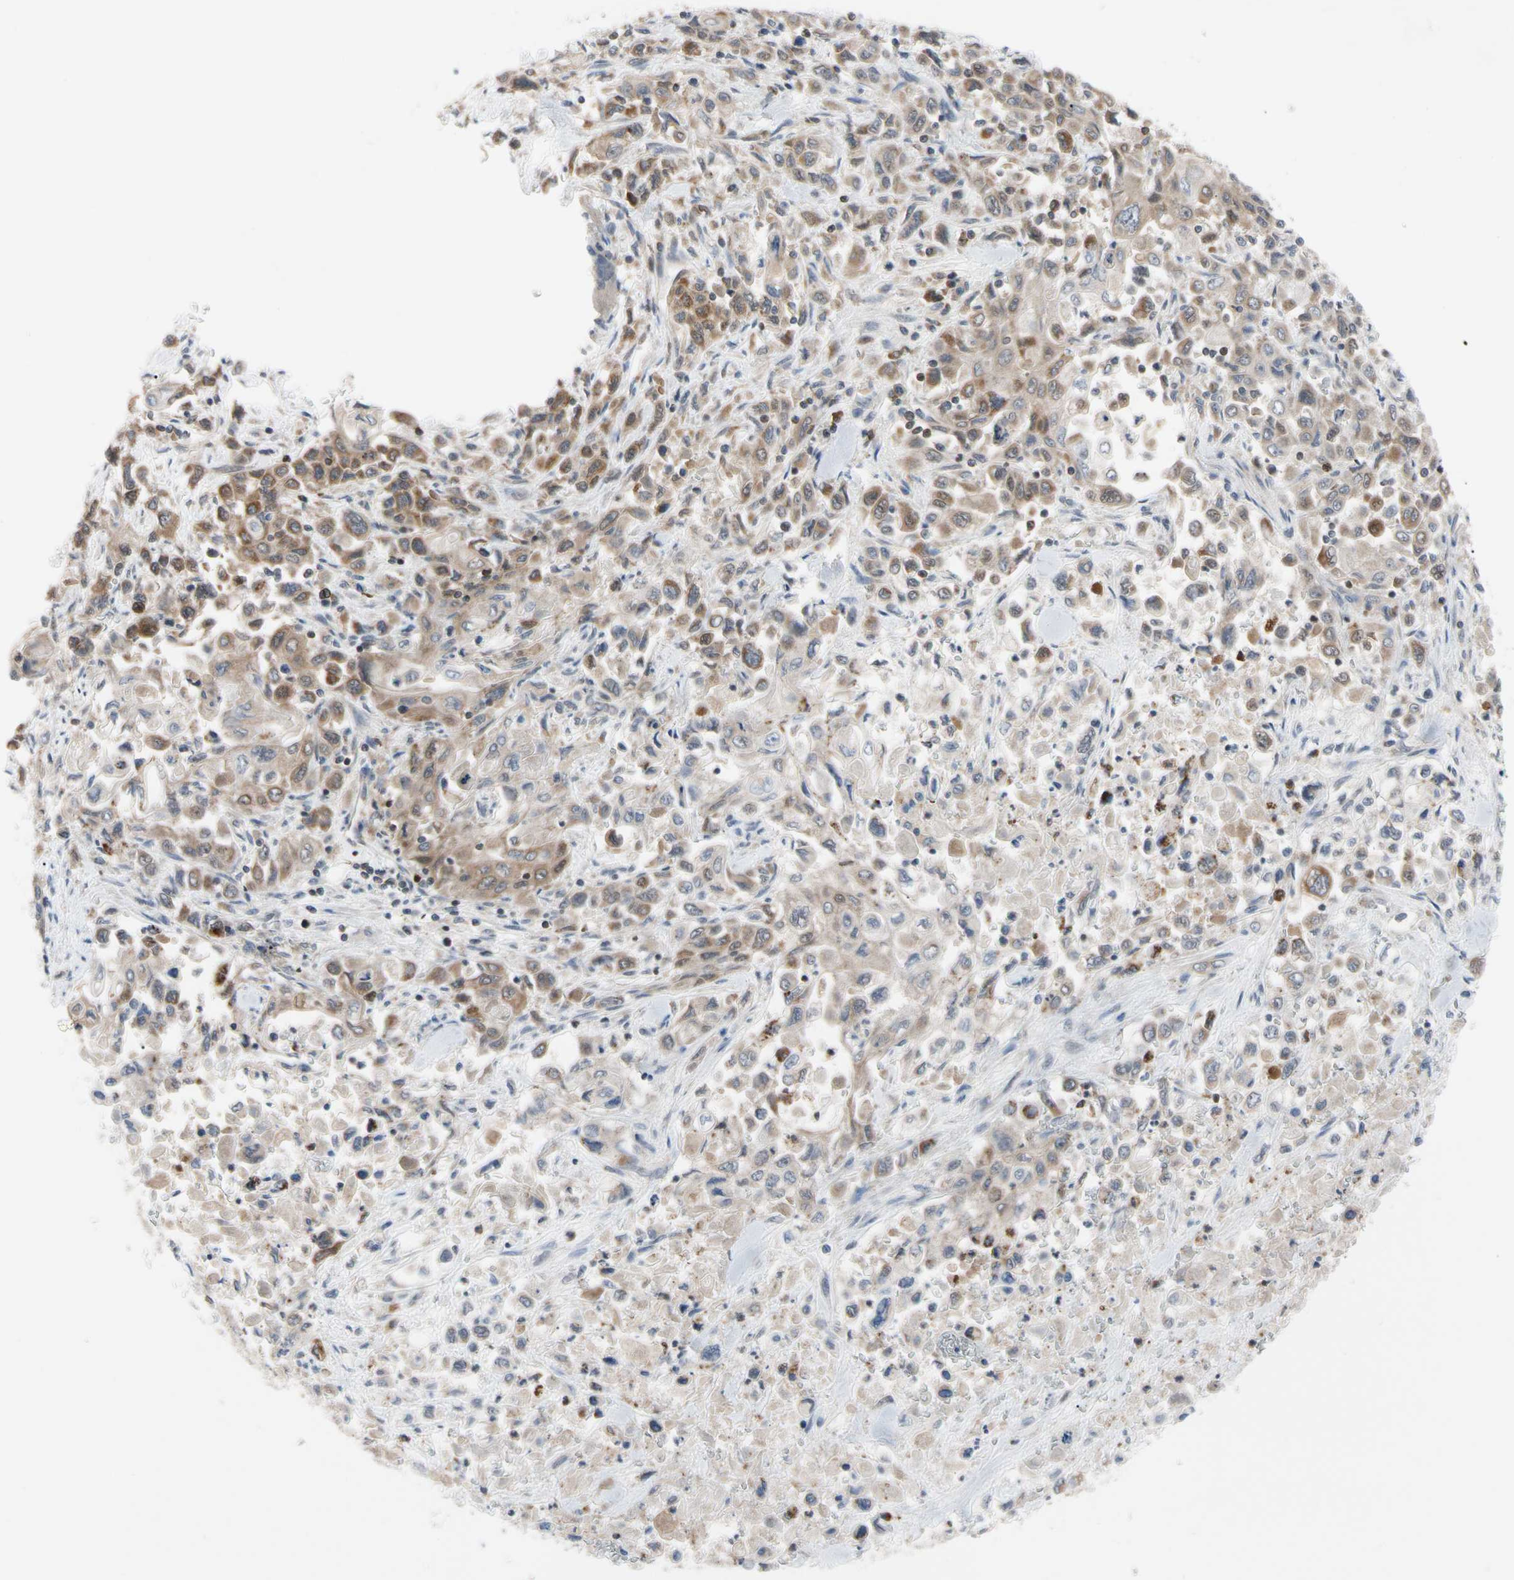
{"staining": {"intensity": "moderate", "quantity": "25%-75%", "location": "cytoplasmic/membranous"}, "tissue": "pancreatic cancer", "cell_type": "Tumor cells", "image_type": "cancer", "snomed": [{"axis": "morphology", "description": "Adenocarcinoma, NOS"}, {"axis": "topography", "description": "Pancreas"}], "caption": "Human pancreatic adenocarcinoma stained with a protein marker shows moderate staining in tumor cells.", "gene": "MCL1", "patient": {"sex": "male", "age": 70}}